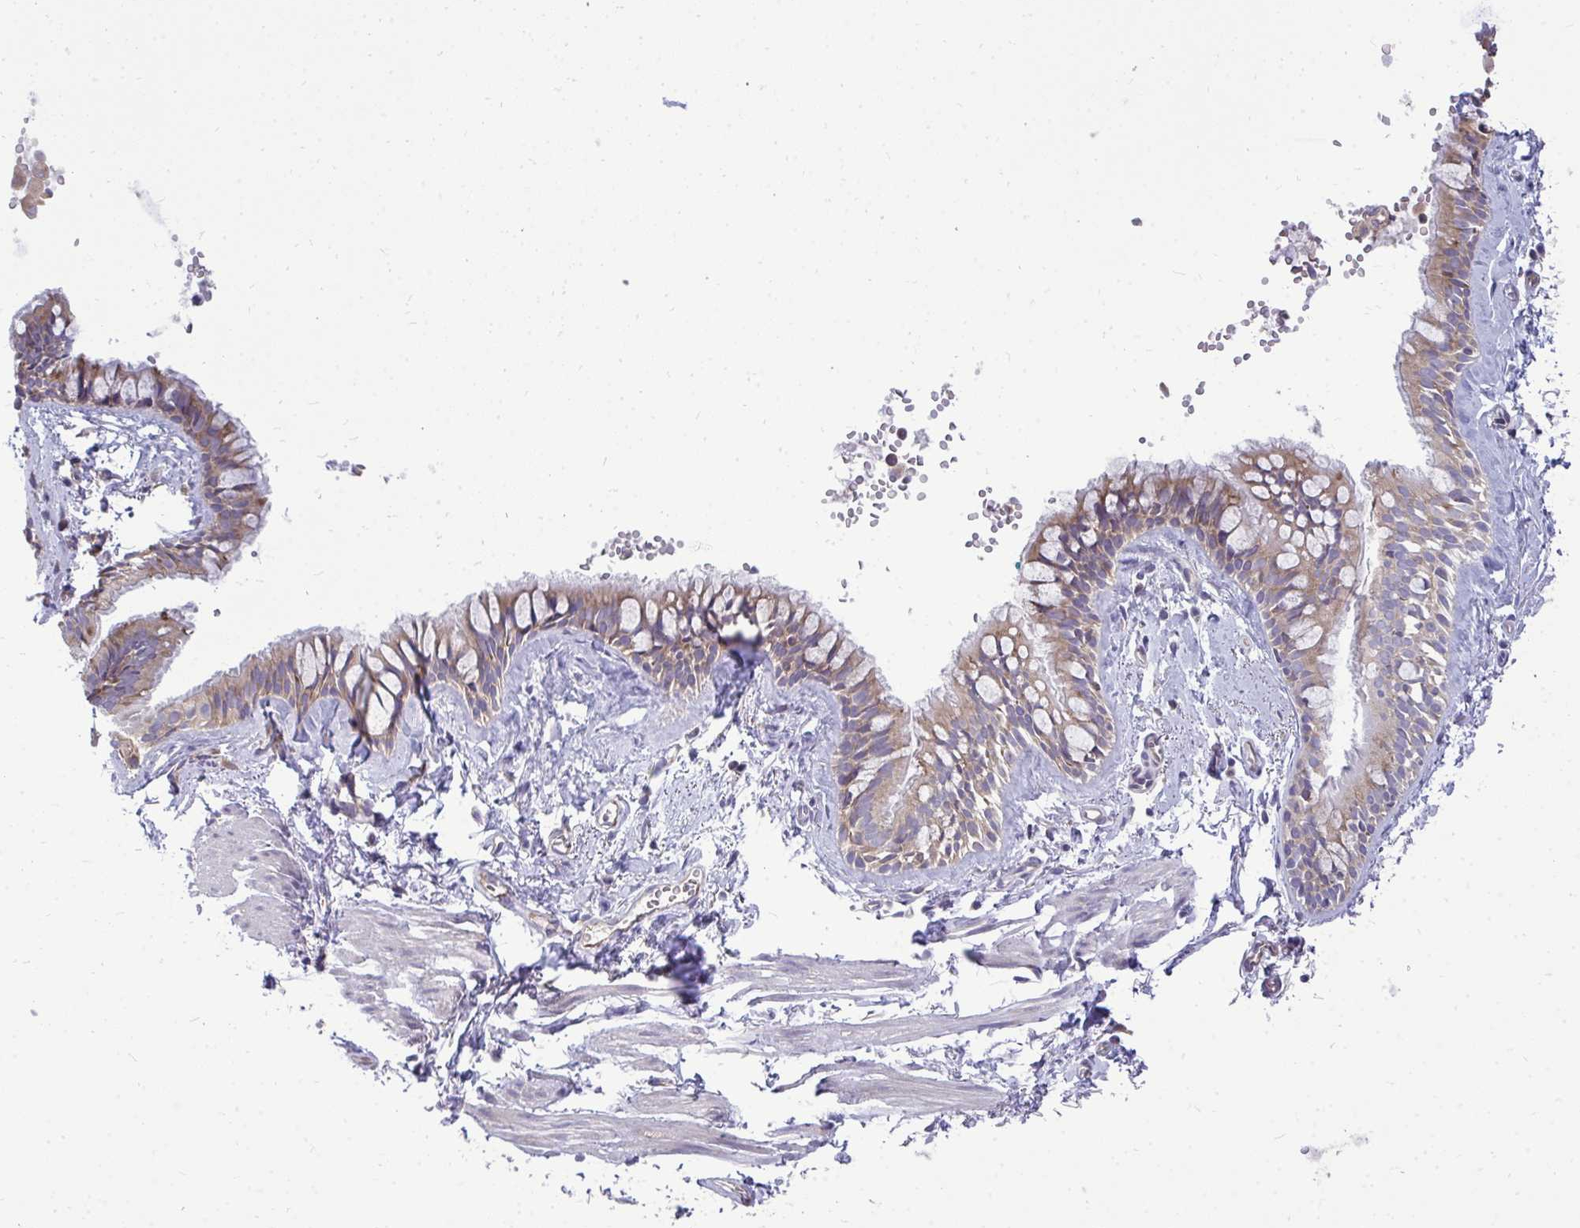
{"staining": {"intensity": "moderate", "quantity": ">75%", "location": "cytoplasmic/membranous"}, "tissue": "bronchus", "cell_type": "Respiratory epithelial cells", "image_type": "normal", "snomed": [{"axis": "morphology", "description": "Normal tissue, NOS"}, {"axis": "topography", "description": "Bronchus"}], "caption": "Immunohistochemistry of unremarkable bronchus reveals medium levels of moderate cytoplasmic/membranous staining in about >75% of respiratory epithelial cells. (Brightfield microscopy of DAB IHC at high magnification).", "gene": "RPLP2", "patient": {"sex": "female", "age": 59}}